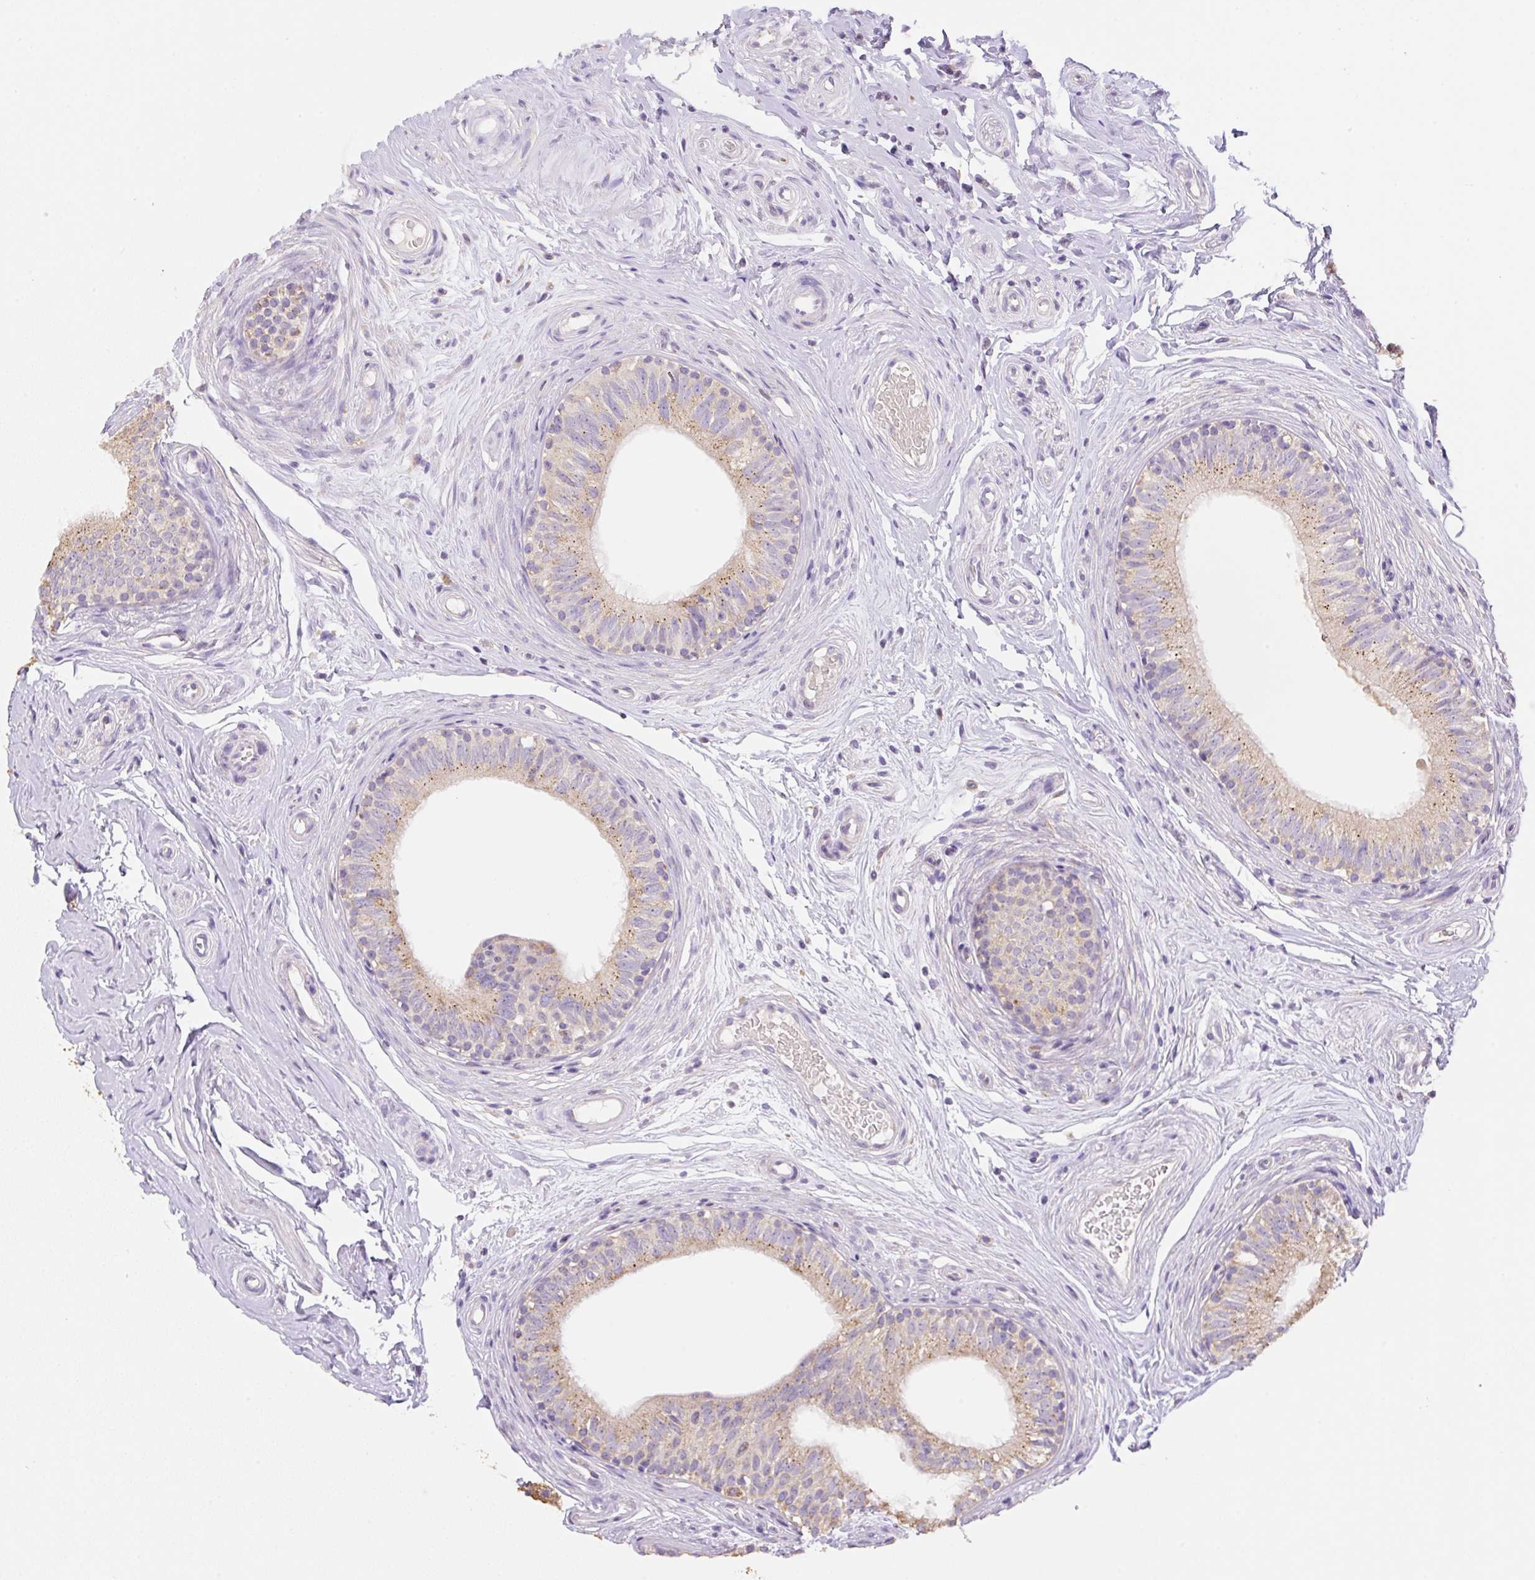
{"staining": {"intensity": "weak", "quantity": ">75%", "location": "cytoplasmic/membranous"}, "tissue": "epididymis", "cell_type": "Glandular cells", "image_type": "normal", "snomed": [{"axis": "morphology", "description": "Normal tissue, NOS"}, {"axis": "morphology", "description": "Seminoma, NOS"}, {"axis": "topography", "description": "Testis"}, {"axis": "topography", "description": "Epididymis"}], "caption": "The image displays immunohistochemical staining of unremarkable epididymis. There is weak cytoplasmic/membranous positivity is identified in approximately >75% of glandular cells.", "gene": "COPZ2", "patient": {"sex": "male", "age": 45}}